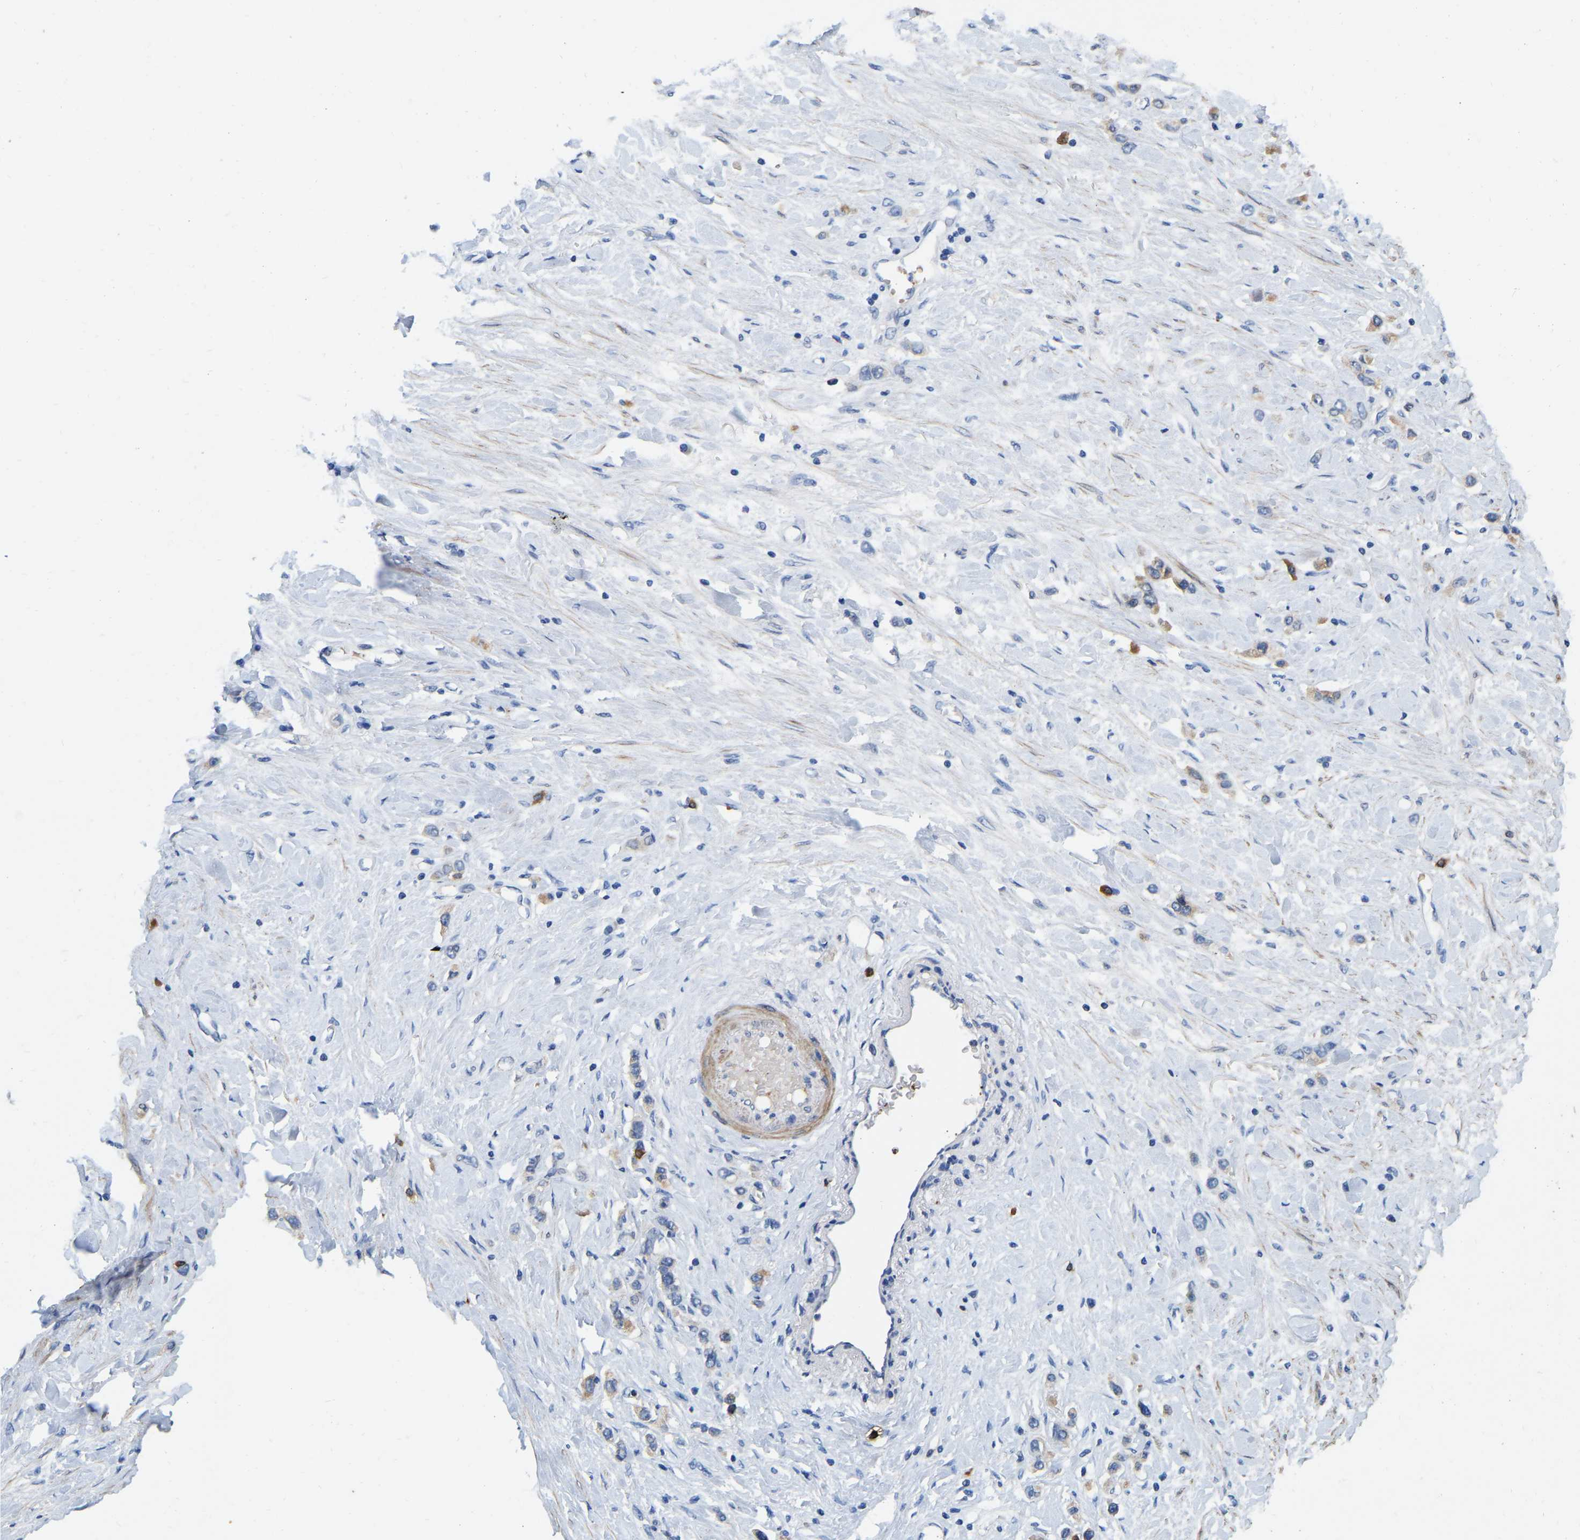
{"staining": {"intensity": "moderate", "quantity": "<25%", "location": "cytoplasmic/membranous"}, "tissue": "stomach cancer", "cell_type": "Tumor cells", "image_type": "cancer", "snomed": [{"axis": "morphology", "description": "Adenocarcinoma, NOS"}, {"axis": "topography", "description": "Stomach"}], "caption": "Moderate cytoplasmic/membranous staining for a protein is identified in about <25% of tumor cells of adenocarcinoma (stomach) using immunohistochemistry.", "gene": "RAB27B", "patient": {"sex": "female", "age": 65}}